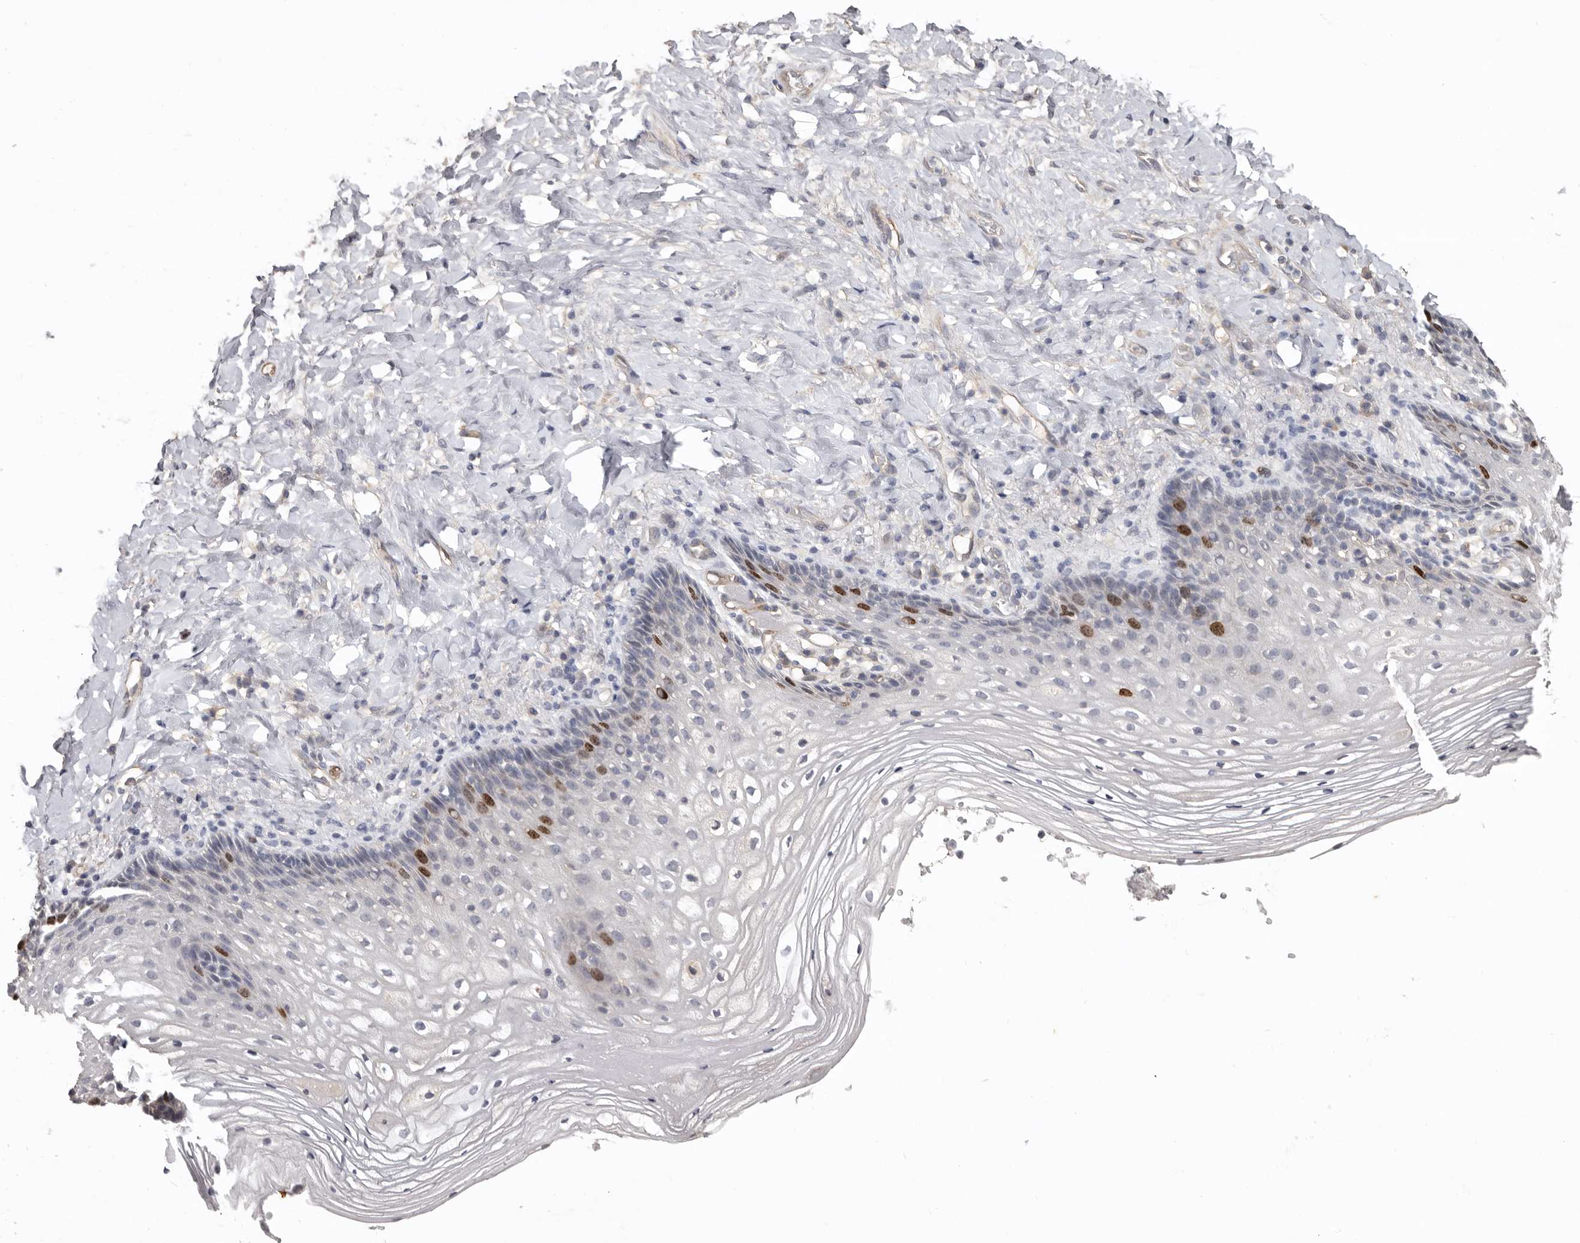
{"staining": {"intensity": "moderate", "quantity": "<25%", "location": "nuclear"}, "tissue": "vagina", "cell_type": "Squamous epithelial cells", "image_type": "normal", "snomed": [{"axis": "morphology", "description": "Normal tissue, NOS"}, {"axis": "topography", "description": "Vagina"}], "caption": "Immunohistochemistry staining of unremarkable vagina, which shows low levels of moderate nuclear expression in about <25% of squamous epithelial cells indicating moderate nuclear protein expression. The staining was performed using DAB (brown) for protein detection and nuclei were counterstained in hematoxylin (blue).", "gene": "CDCA8", "patient": {"sex": "female", "age": 60}}